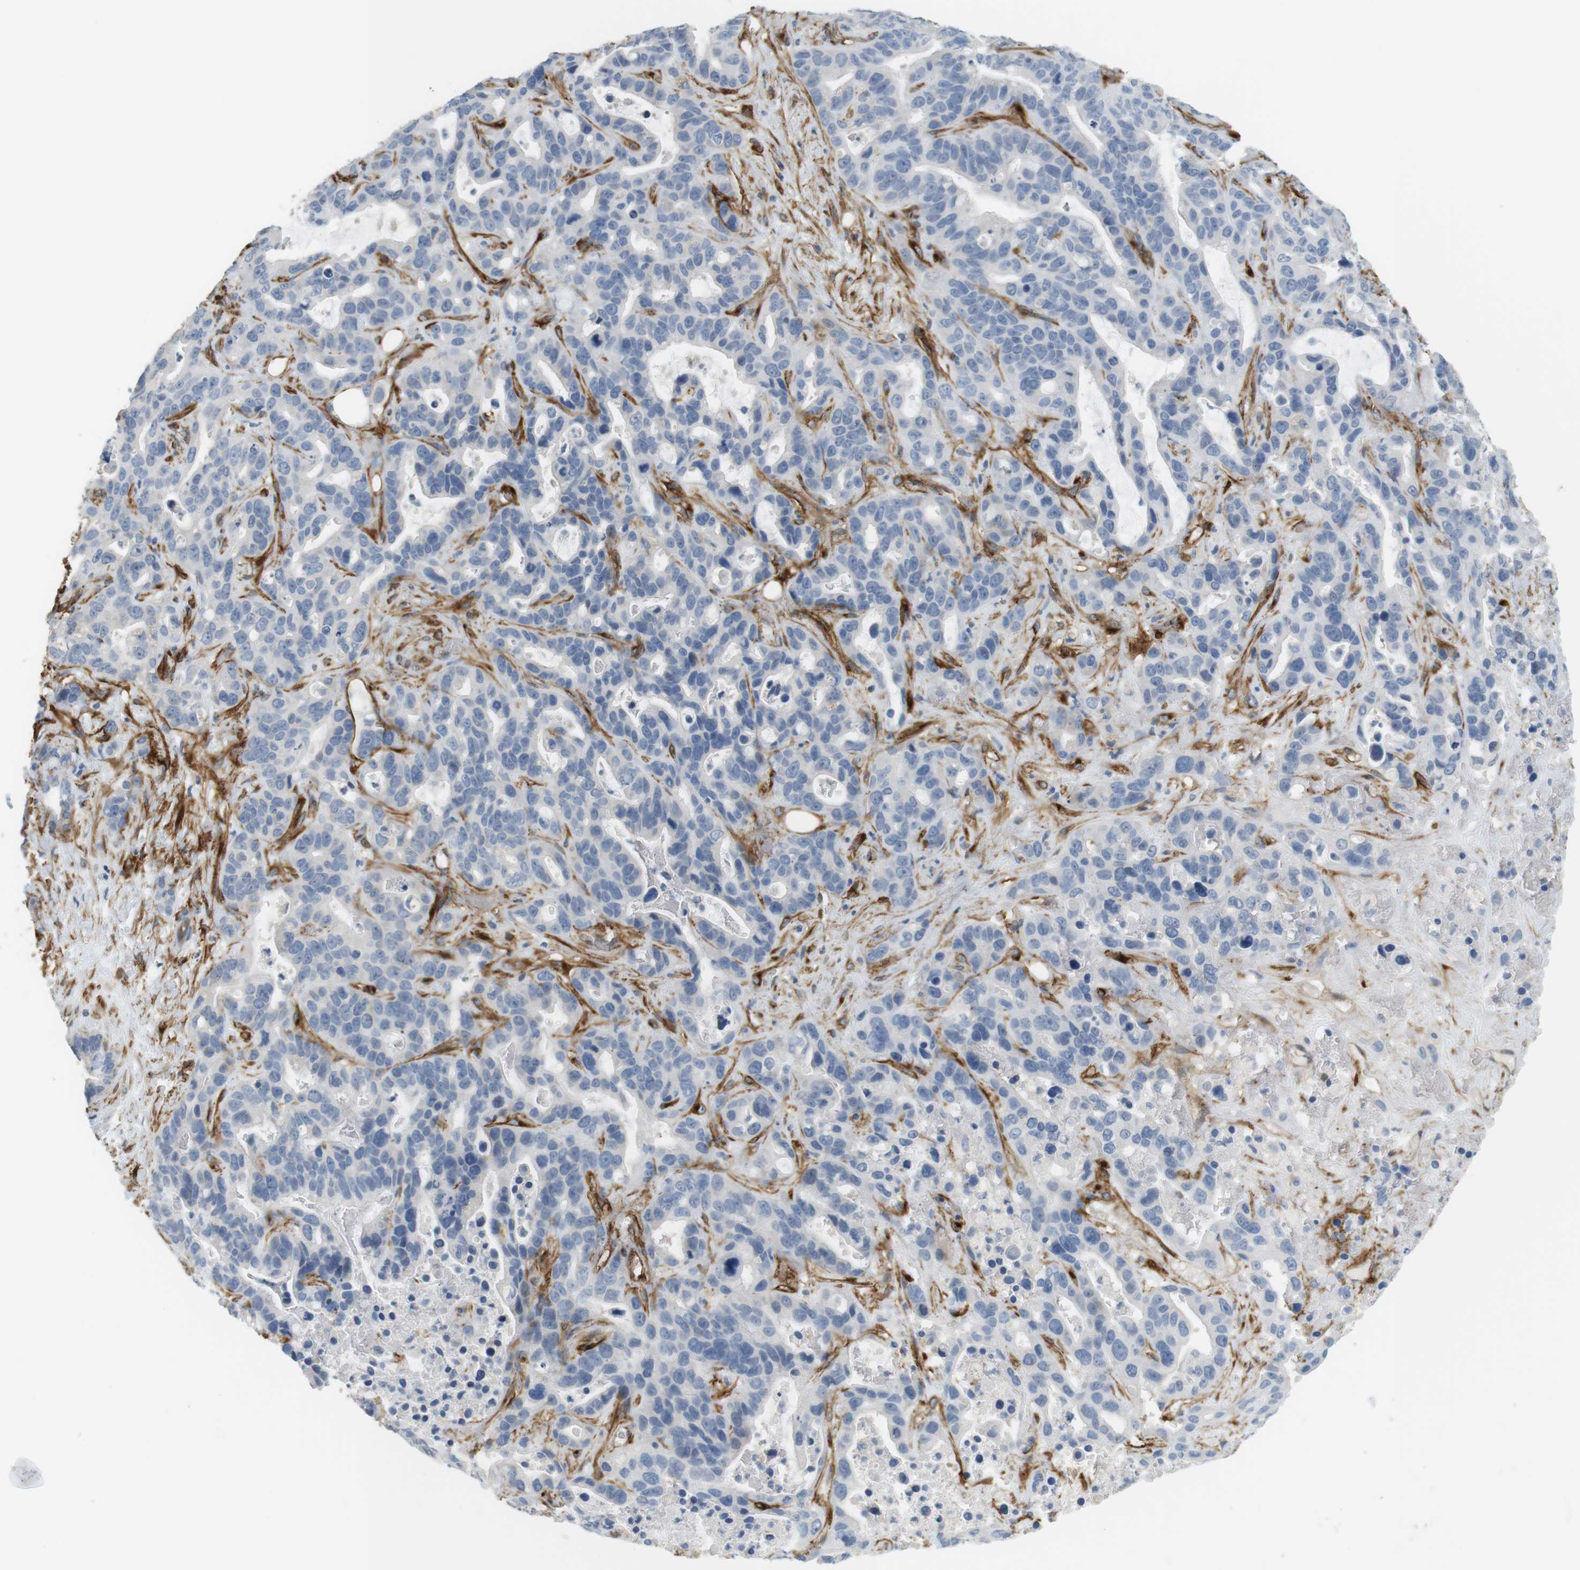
{"staining": {"intensity": "negative", "quantity": "none", "location": "none"}, "tissue": "liver cancer", "cell_type": "Tumor cells", "image_type": "cancer", "snomed": [{"axis": "morphology", "description": "Cholangiocarcinoma"}, {"axis": "topography", "description": "Liver"}], "caption": "Cholangiocarcinoma (liver) was stained to show a protein in brown. There is no significant staining in tumor cells.", "gene": "F2R", "patient": {"sex": "female", "age": 65}}